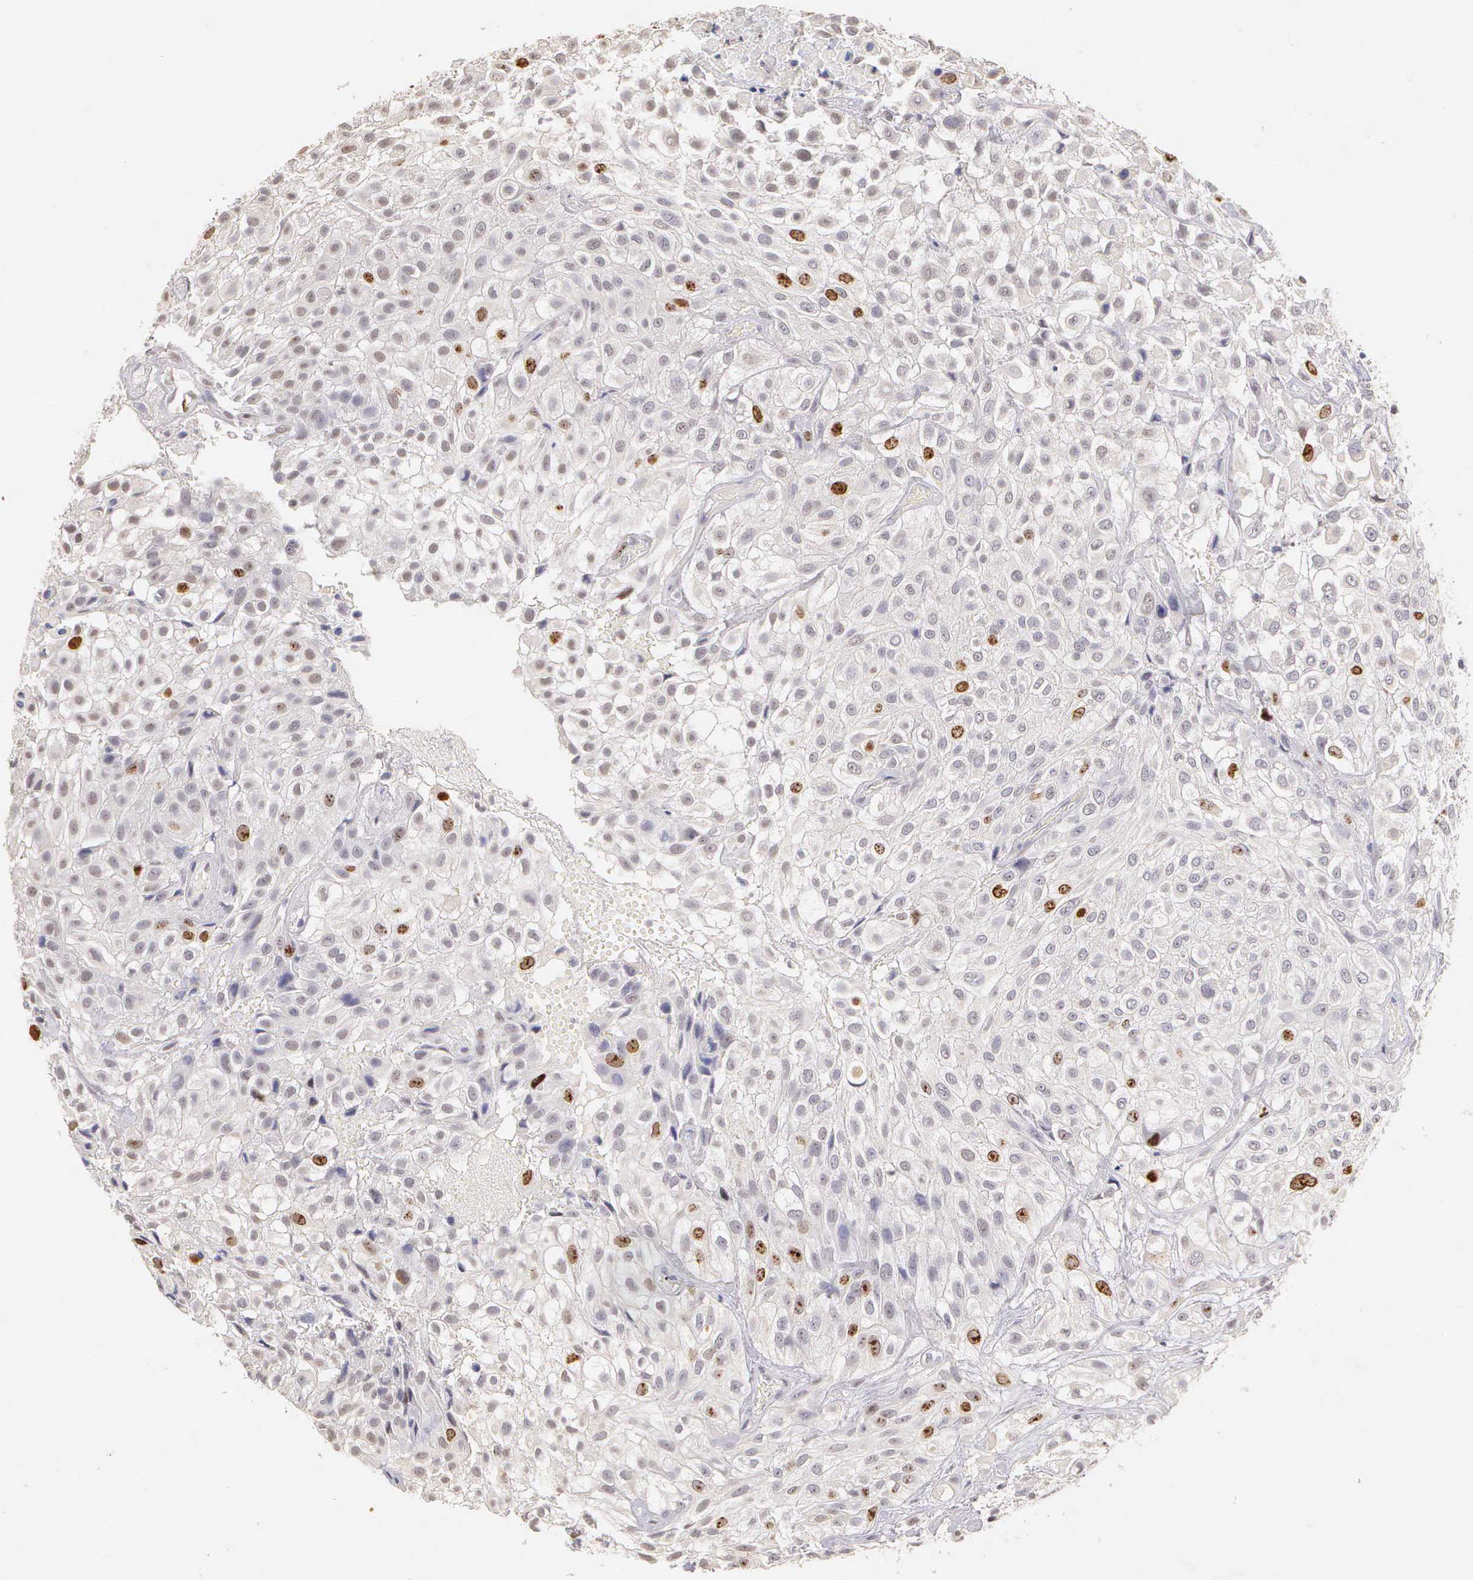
{"staining": {"intensity": "moderate", "quantity": "<25%", "location": "nuclear"}, "tissue": "urothelial cancer", "cell_type": "Tumor cells", "image_type": "cancer", "snomed": [{"axis": "morphology", "description": "Urothelial carcinoma, High grade"}, {"axis": "topography", "description": "Urinary bladder"}], "caption": "Tumor cells show low levels of moderate nuclear staining in about <25% of cells in human high-grade urothelial carcinoma. (DAB (3,3'-diaminobenzidine) IHC, brown staining for protein, blue staining for nuclei).", "gene": "MKI67", "patient": {"sex": "male", "age": 56}}